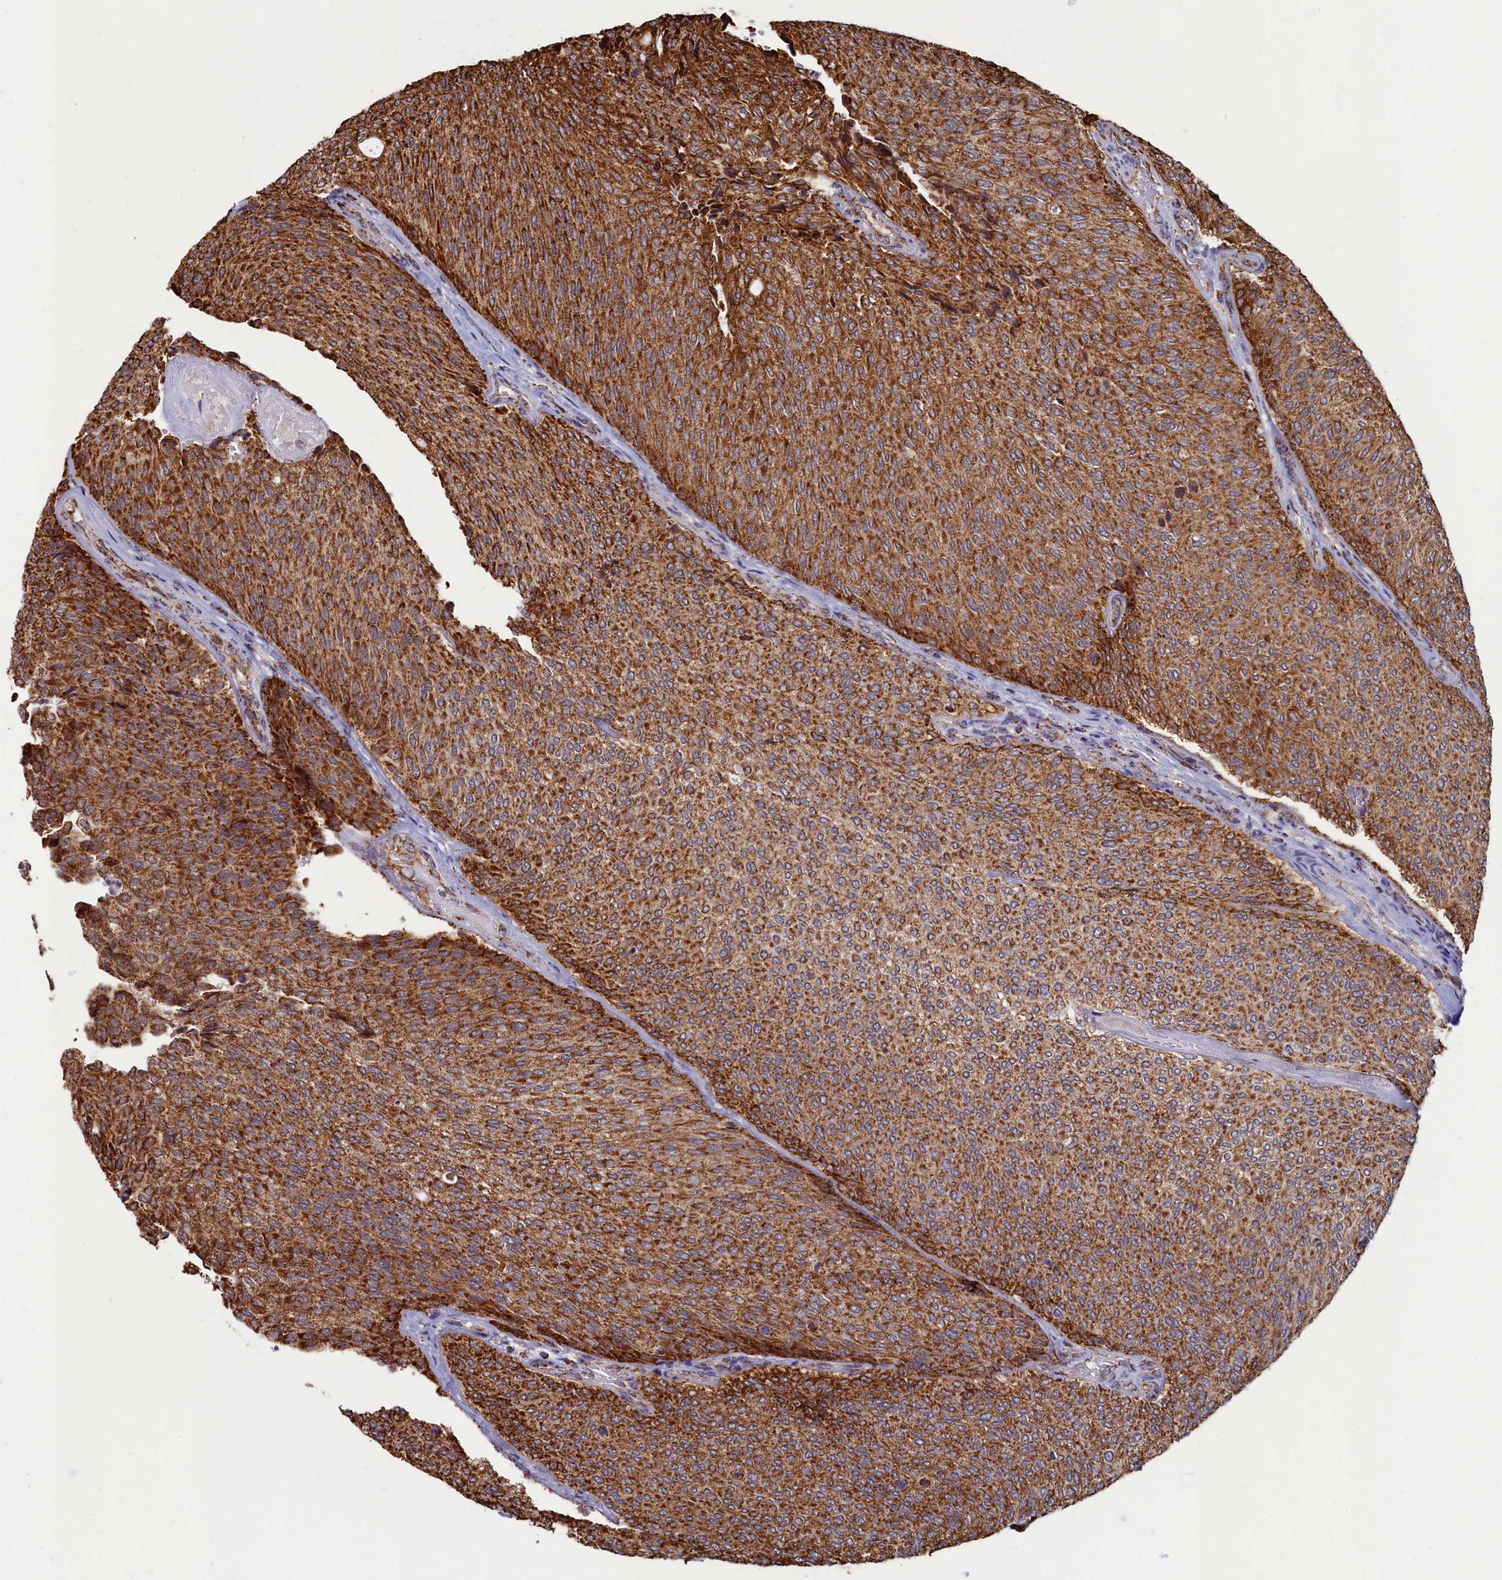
{"staining": {"intensity": "strong", "quantity": ">75%", "location": "cytoplasmic/membranous"}, "tissue": "urothelial cancer", "cell_type": "Tumor cells", "image_type": "cancer", "snomed": [{"axis": "morphology", "description": "Urothelial carcinoma, Low grade"}, {"axis": "topography", "description": "Urinary bladder"}], "caption": "Protein analysis of urothelial carcinoma (low-grade) tissue displays strong cytoplasmic/membranous staining in about >75% of tumor cells.", "gene": "SPR", "patient": {"sex": "female", "age": 79}}